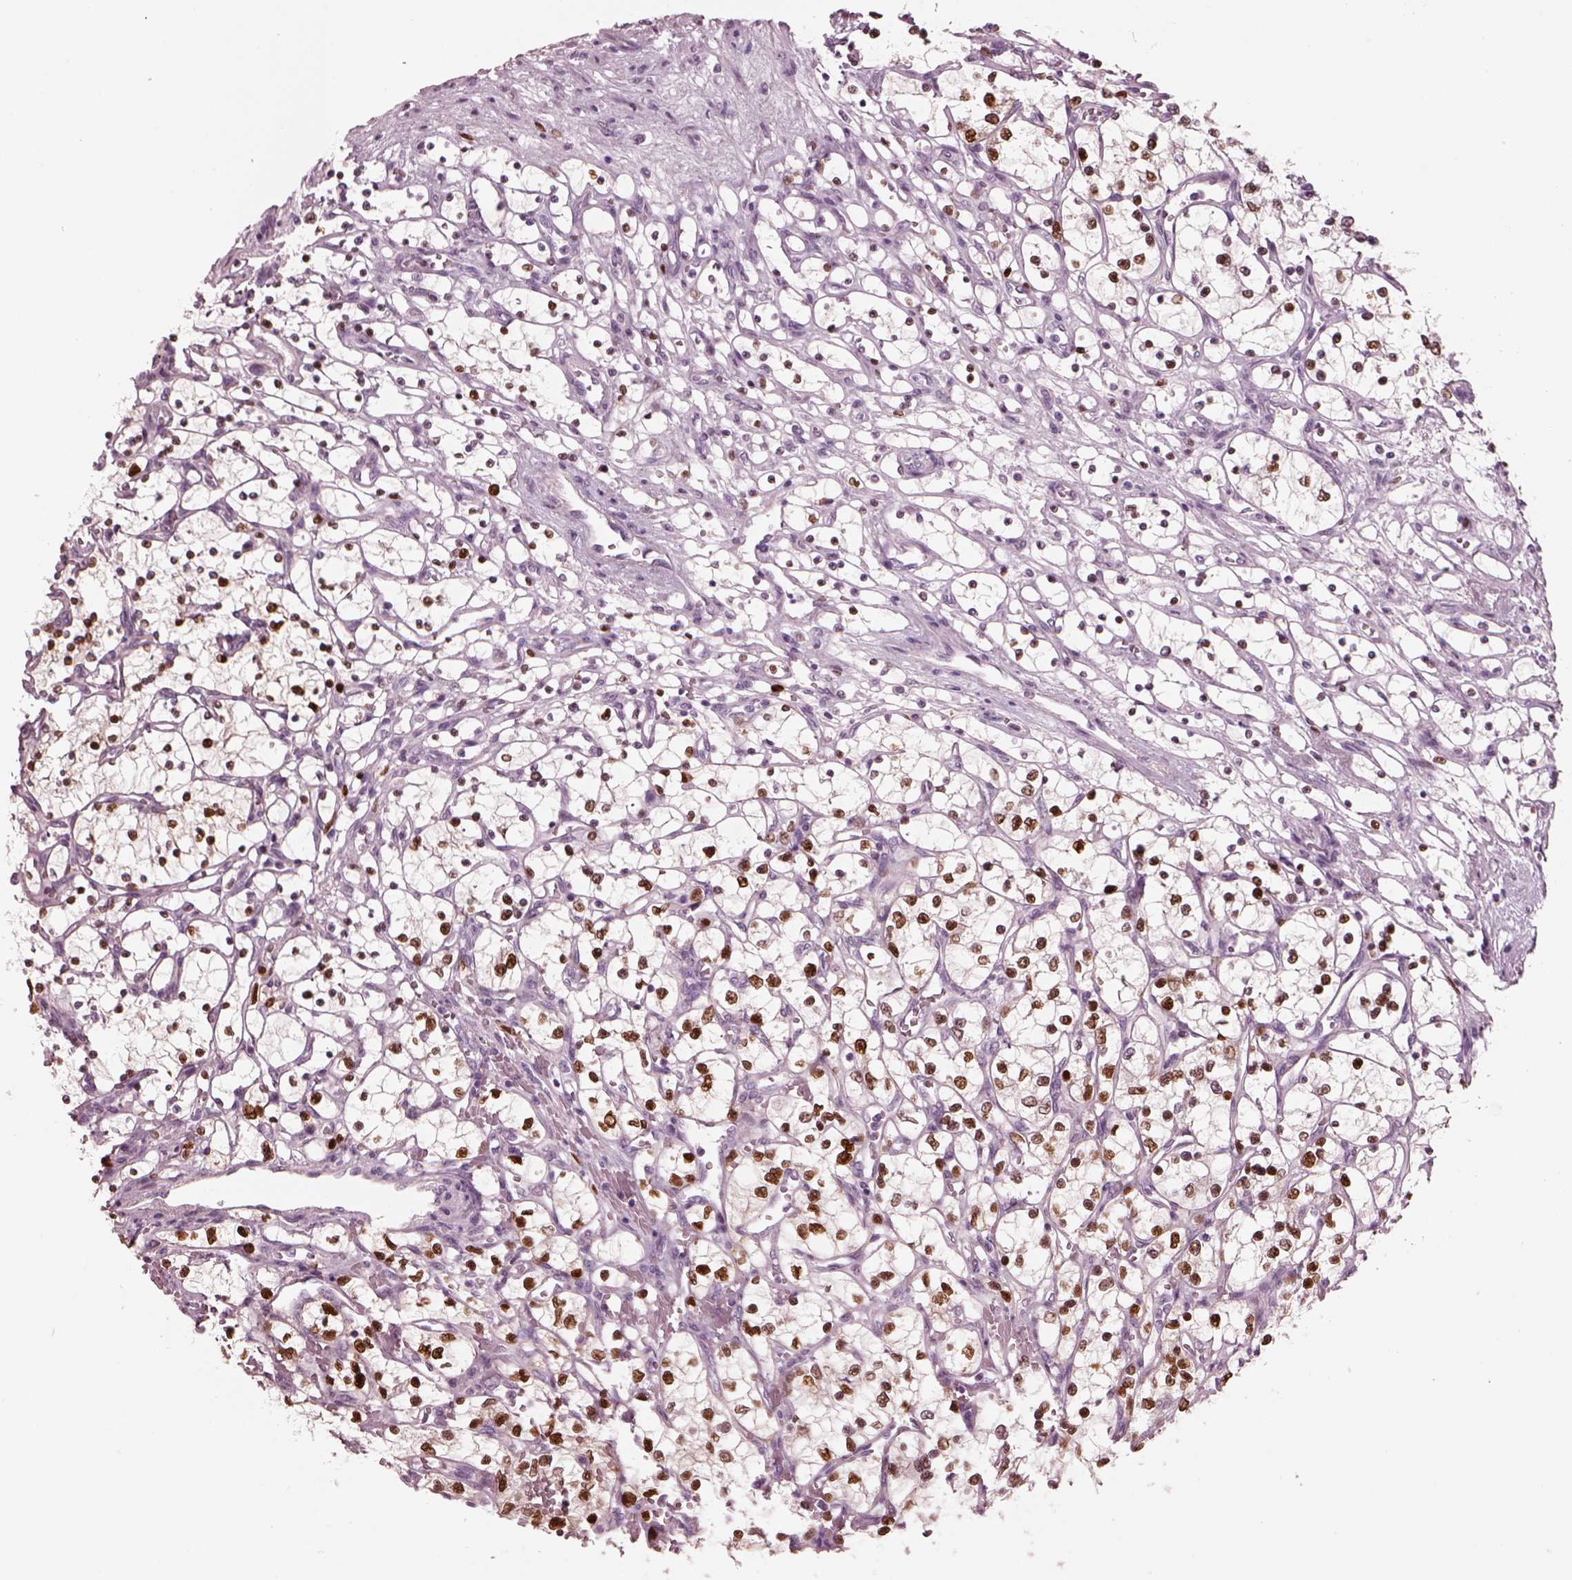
{"staining": {"intensity": "strong", "quantity": ">75%", "location": "nuclear"}, "tissue": "renal cancer", "cell_type": "Tumor cells", "image_type": "cancer", "snomed": [{"axis": "morphology", "description": "Adenocarcinoma, NOS"}, {"axis": "topography", "description": "Kidney"}], "caption": "There is high levels of strong nuclear positivity in tumor cells of renal adenocarcinoma, as demonstrated by immunohistochemical staining (brown color).", "gene": "SOX9", "patient": {"sex": "female", "age": 69}}